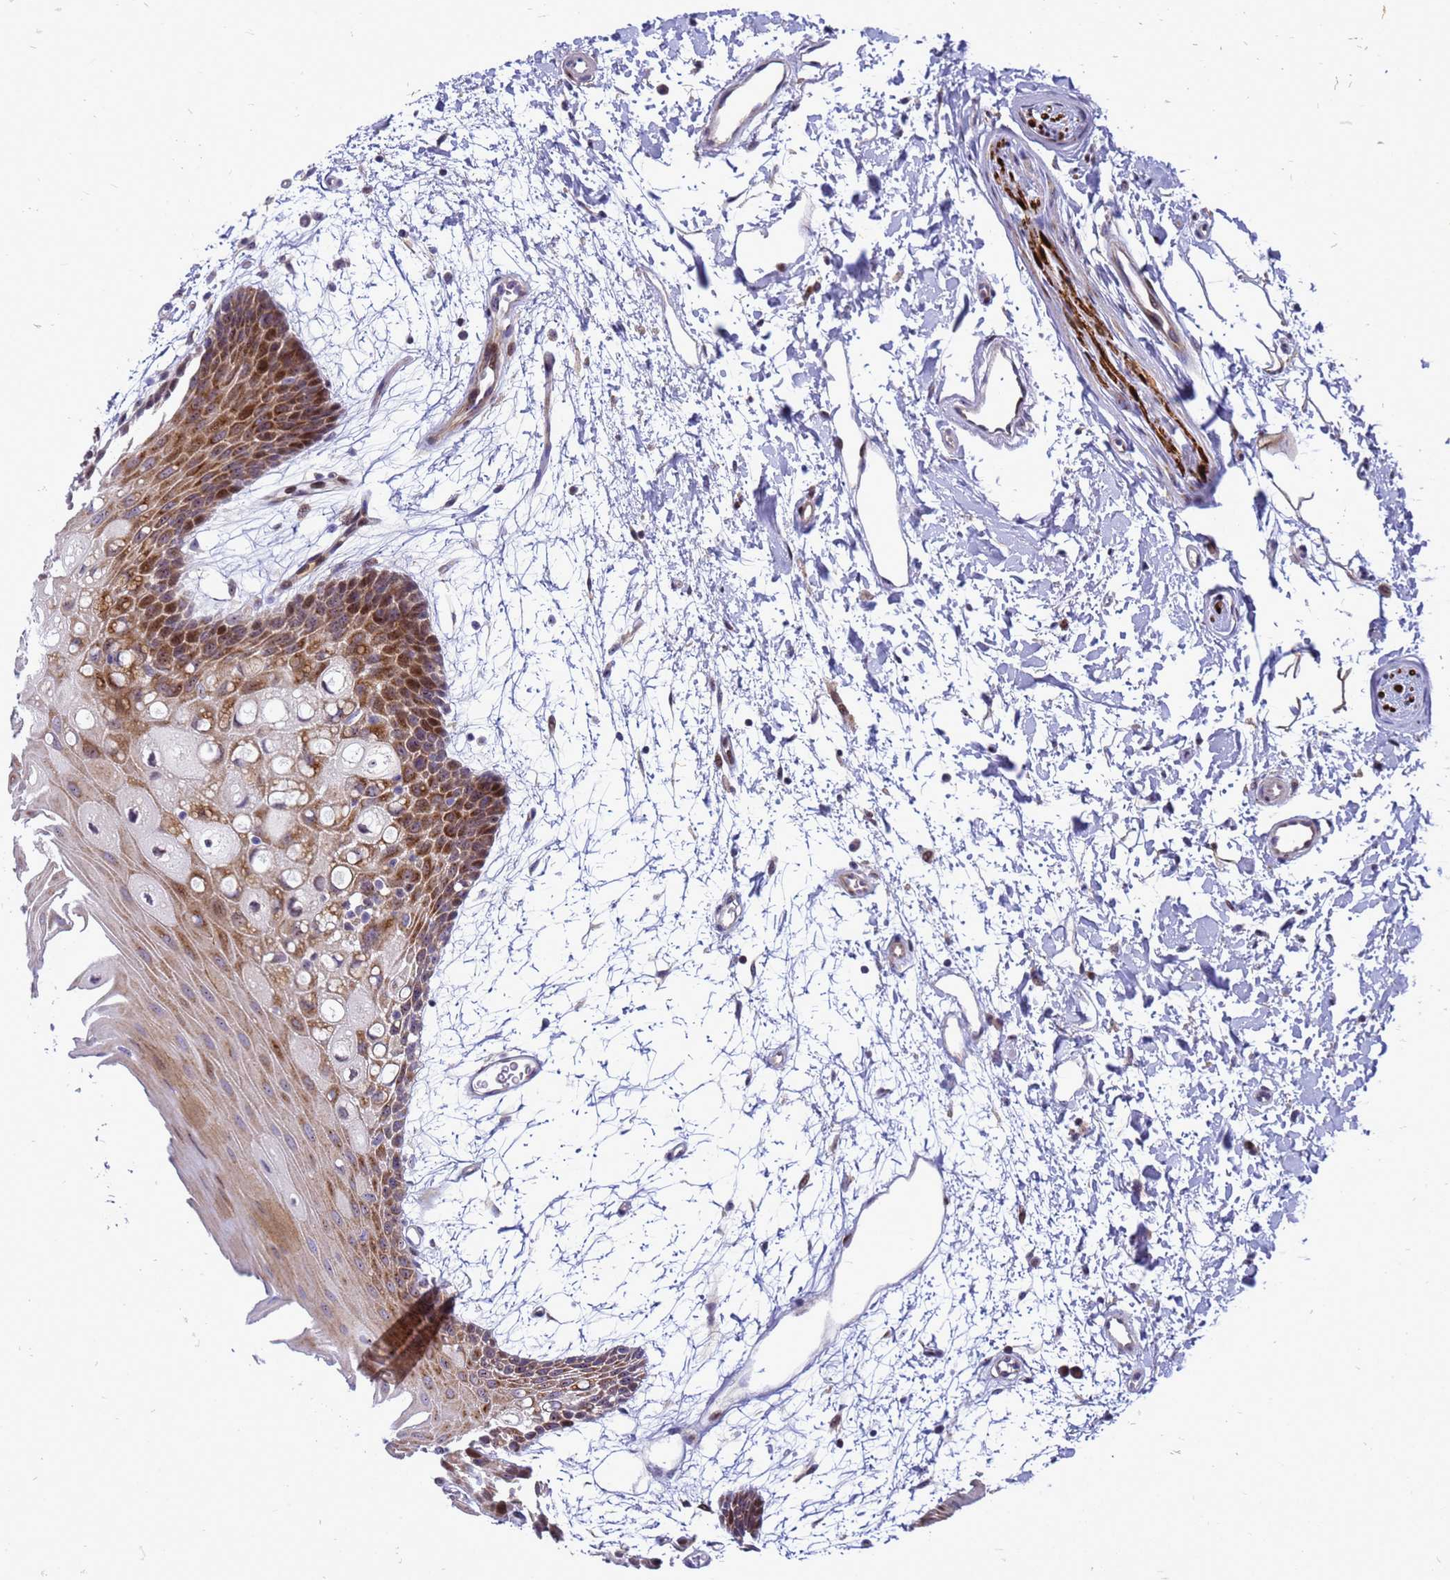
{"staining": {"intensity": "moderate", "quantity": ">75%", "location": "cytoplasmic/membranous,nuclear"}, "tissue": "oral mucosa", "cell_type": "Squamous epithelial cells", "image_type": "normal", "snomed": [{"axis": "morphology", "description": "Normal tissue, NOS"}, {"axis": "topography", "description": "Skeletal muscle"}, {"axis": "topography", "description": "Oral tissue"}, {"axis": "topography", "description": "Salivary gland"}, {"axis": "topography", "description": "Peripheral nerve tissue"}], "caption": "Oral mucosa stained with DAB immunohistochemistry (IHC) displays medium levels of moderate cytoplasmic/membranous,nuclear expression in about >75% of squamous epithelial cells.", "gene": "RSPO1", "patient": {"sex": "male", "age": 54}}